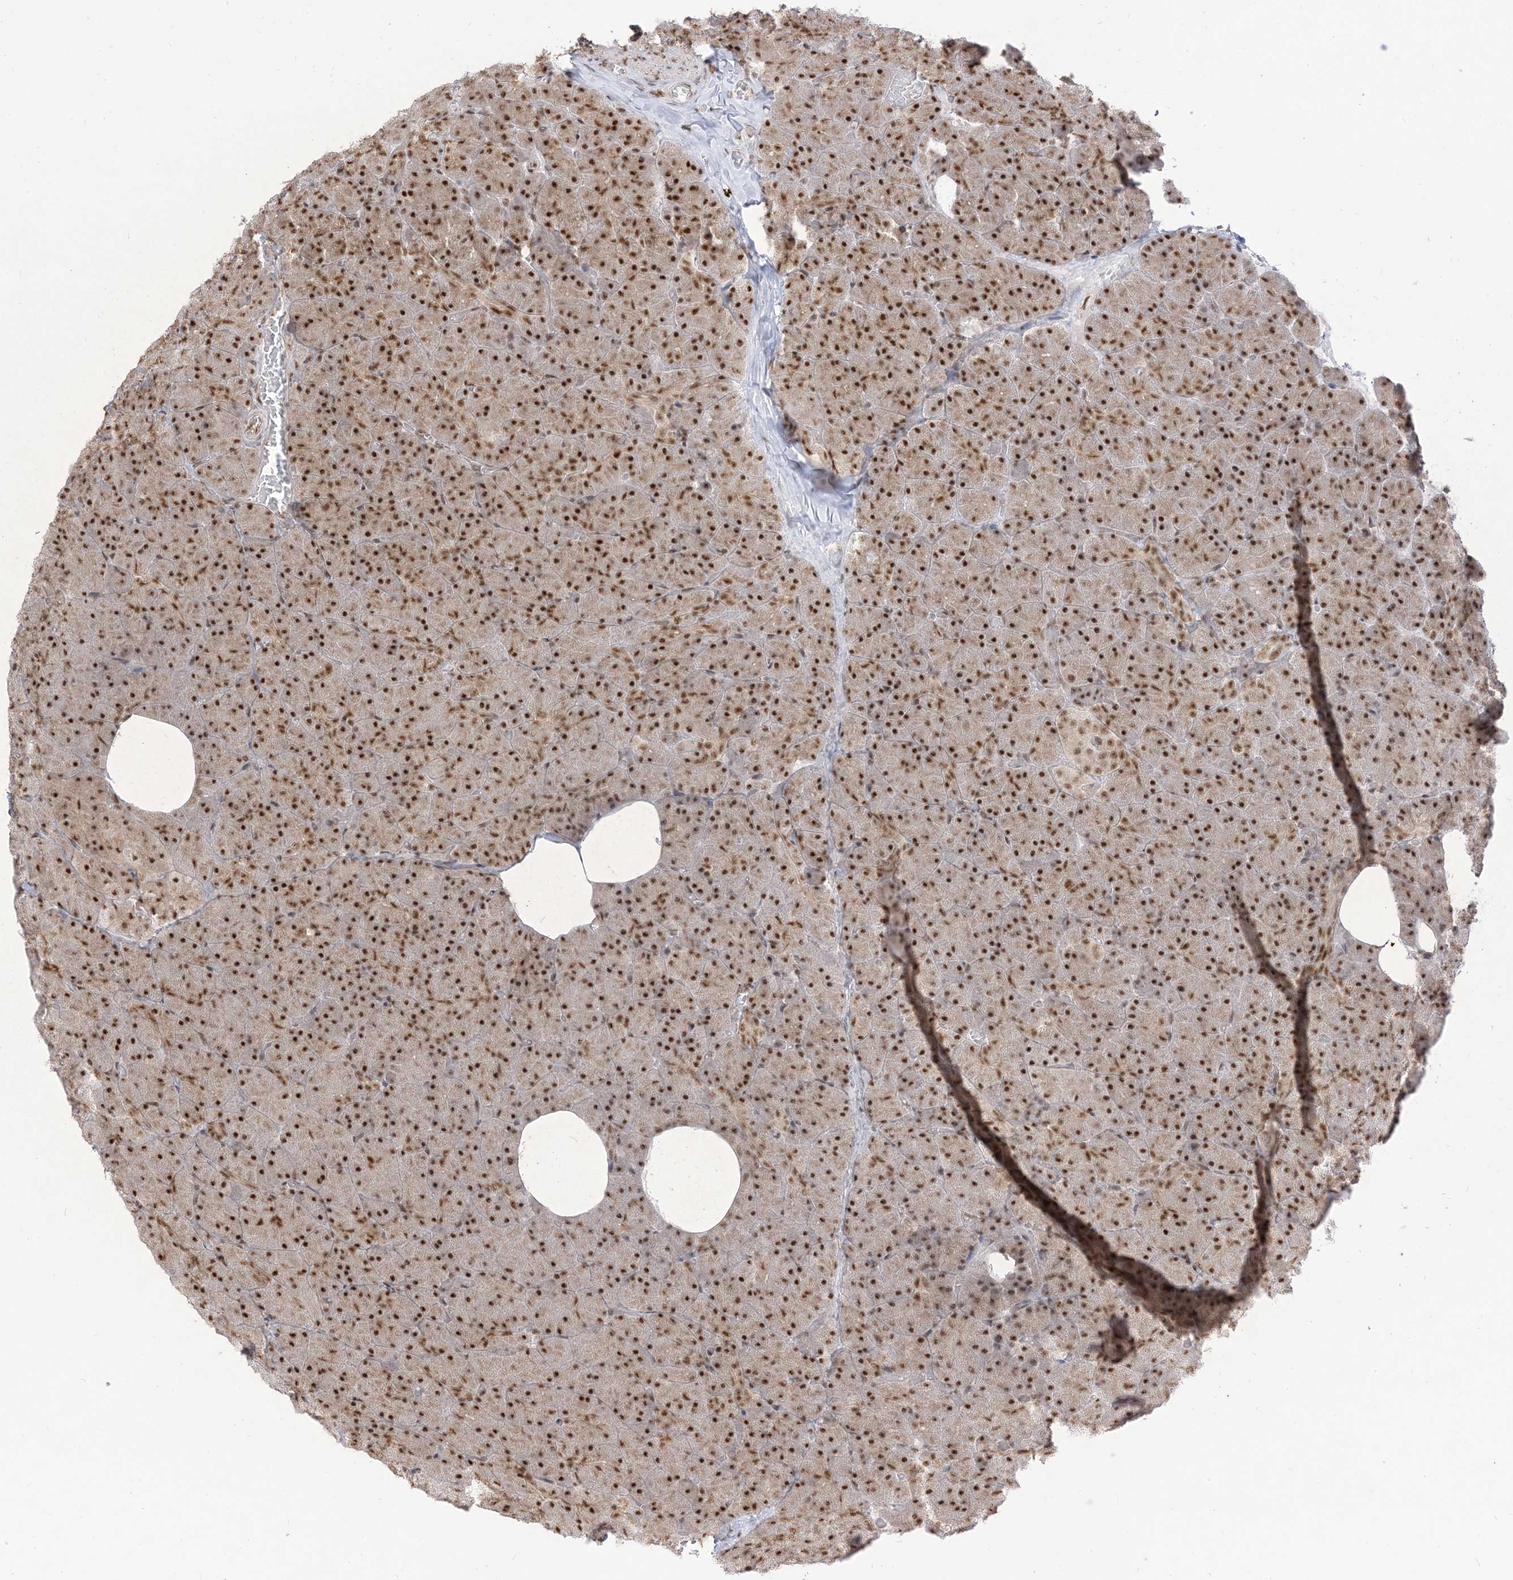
{"staining": {"intensity": "strong", "quantity": ">75%", "location": "nuclear"}, "tissue": "pancreas", "cell_type": "Exocrine glandular cells", "image_type": "normal", "snomed": [{"axis": "morphology", "description": "Normal tissue, NOS"}, {"axis": "morphology", "description": "Carcinoid, malignant, NOS"}, {"axis": "topography", "description": "Pancreas"}], "caption": "Immunohistochemical staining of unremarkable human pancreas reveals strong nuclear protein staining in approximately >75% of exocrine glandular cells. The staining was performed using DAB (3,3'-diaminobenzidine), with brown indicating positive protein expression. Nuclei are stained blue with hematoxylin.", "gene": "ARGLU1", "patient": {"sex": "female", "age": 35}}